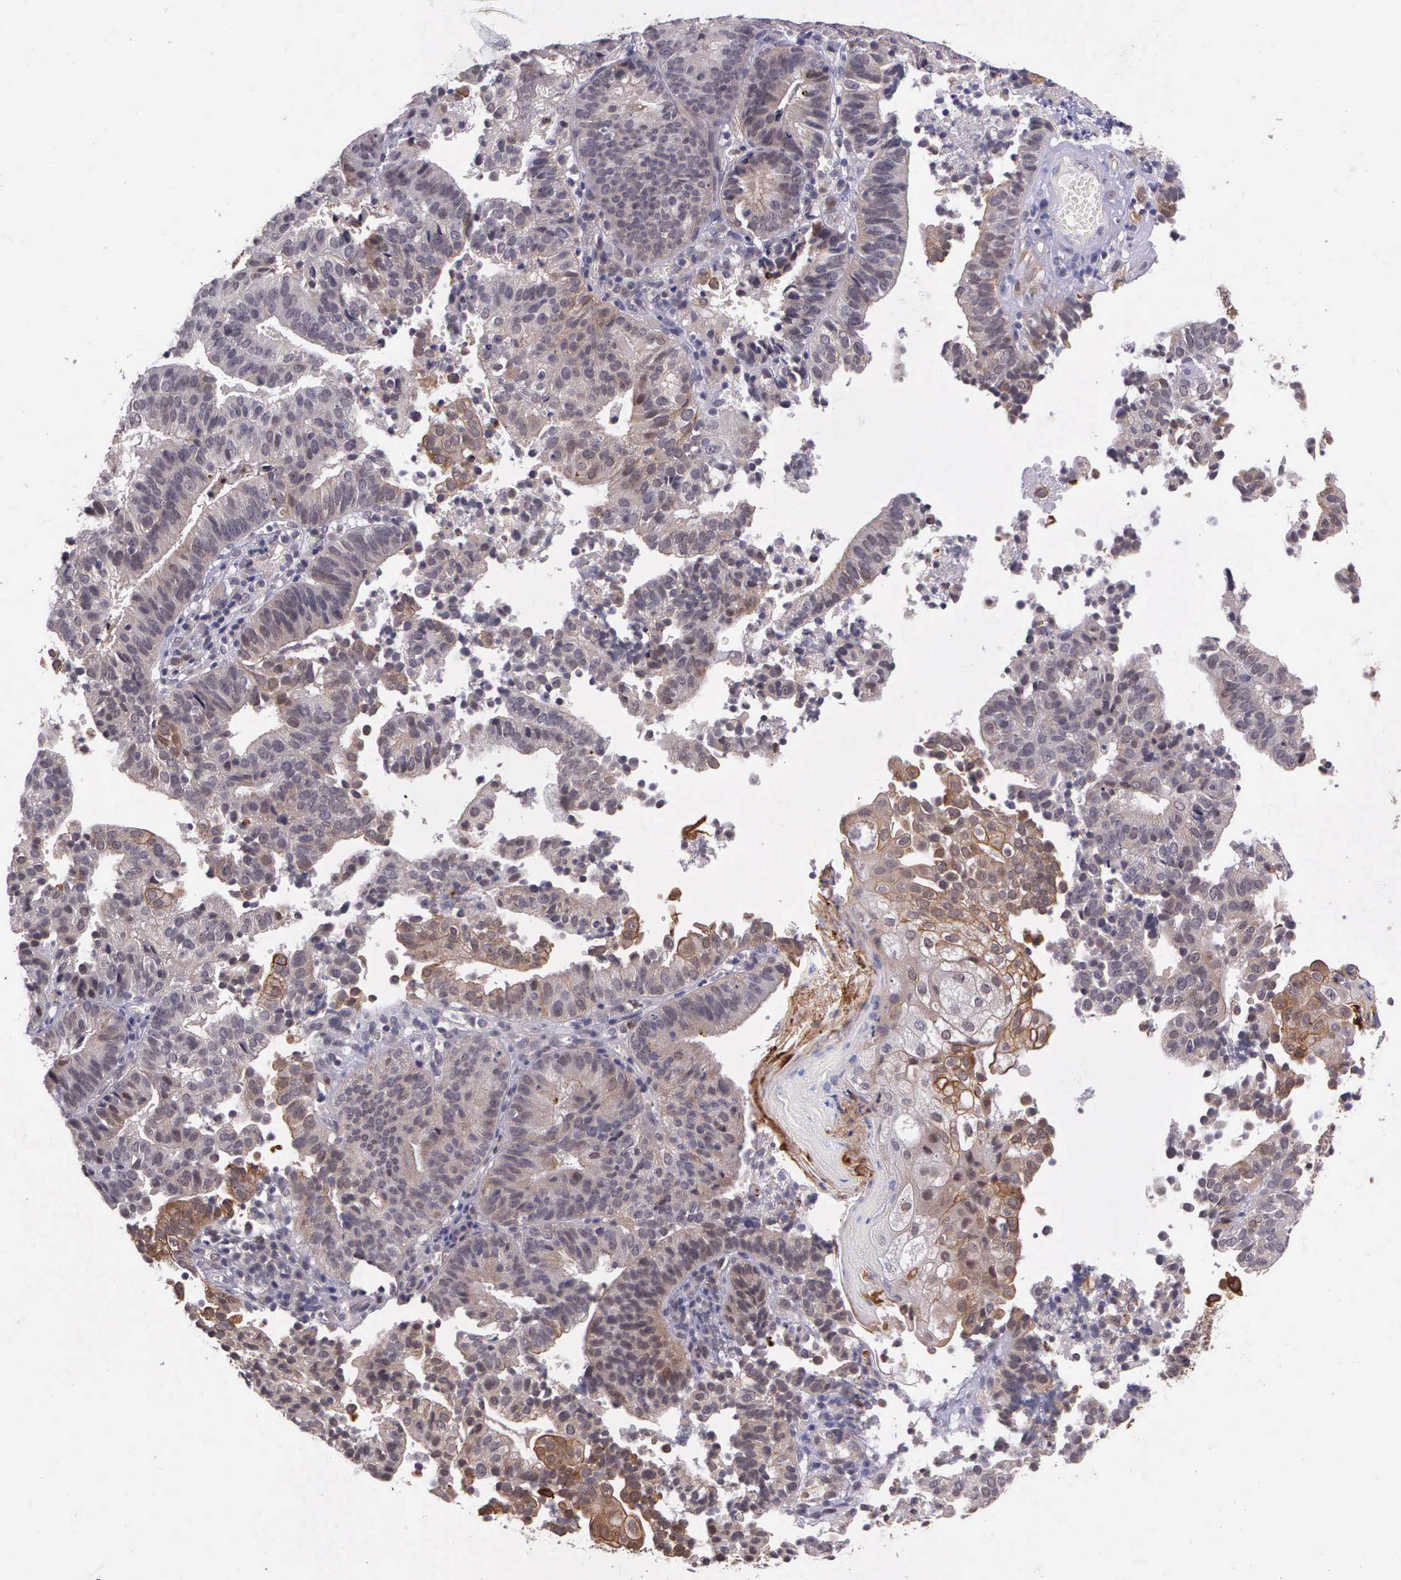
{"staining": {"intensity": "weak", "quantity": "<25%", "location": "cytoplasmic/membranous"}, "tissue": "cervical cancer", "cell_type": "Tumor cells", "image_type": "cancer", "snomed": [{"axis": "morphology", "description": "Adenocarcinoma, NOS"}, {"axis": "topography", "description": "Cervix"}], "caption": "Cervical cancer was stained to show a protein in brown. There is no significant expression in tumor cells.", "gene": "PRICKLE3", "patient": {"sex": "female", "age": 60}}